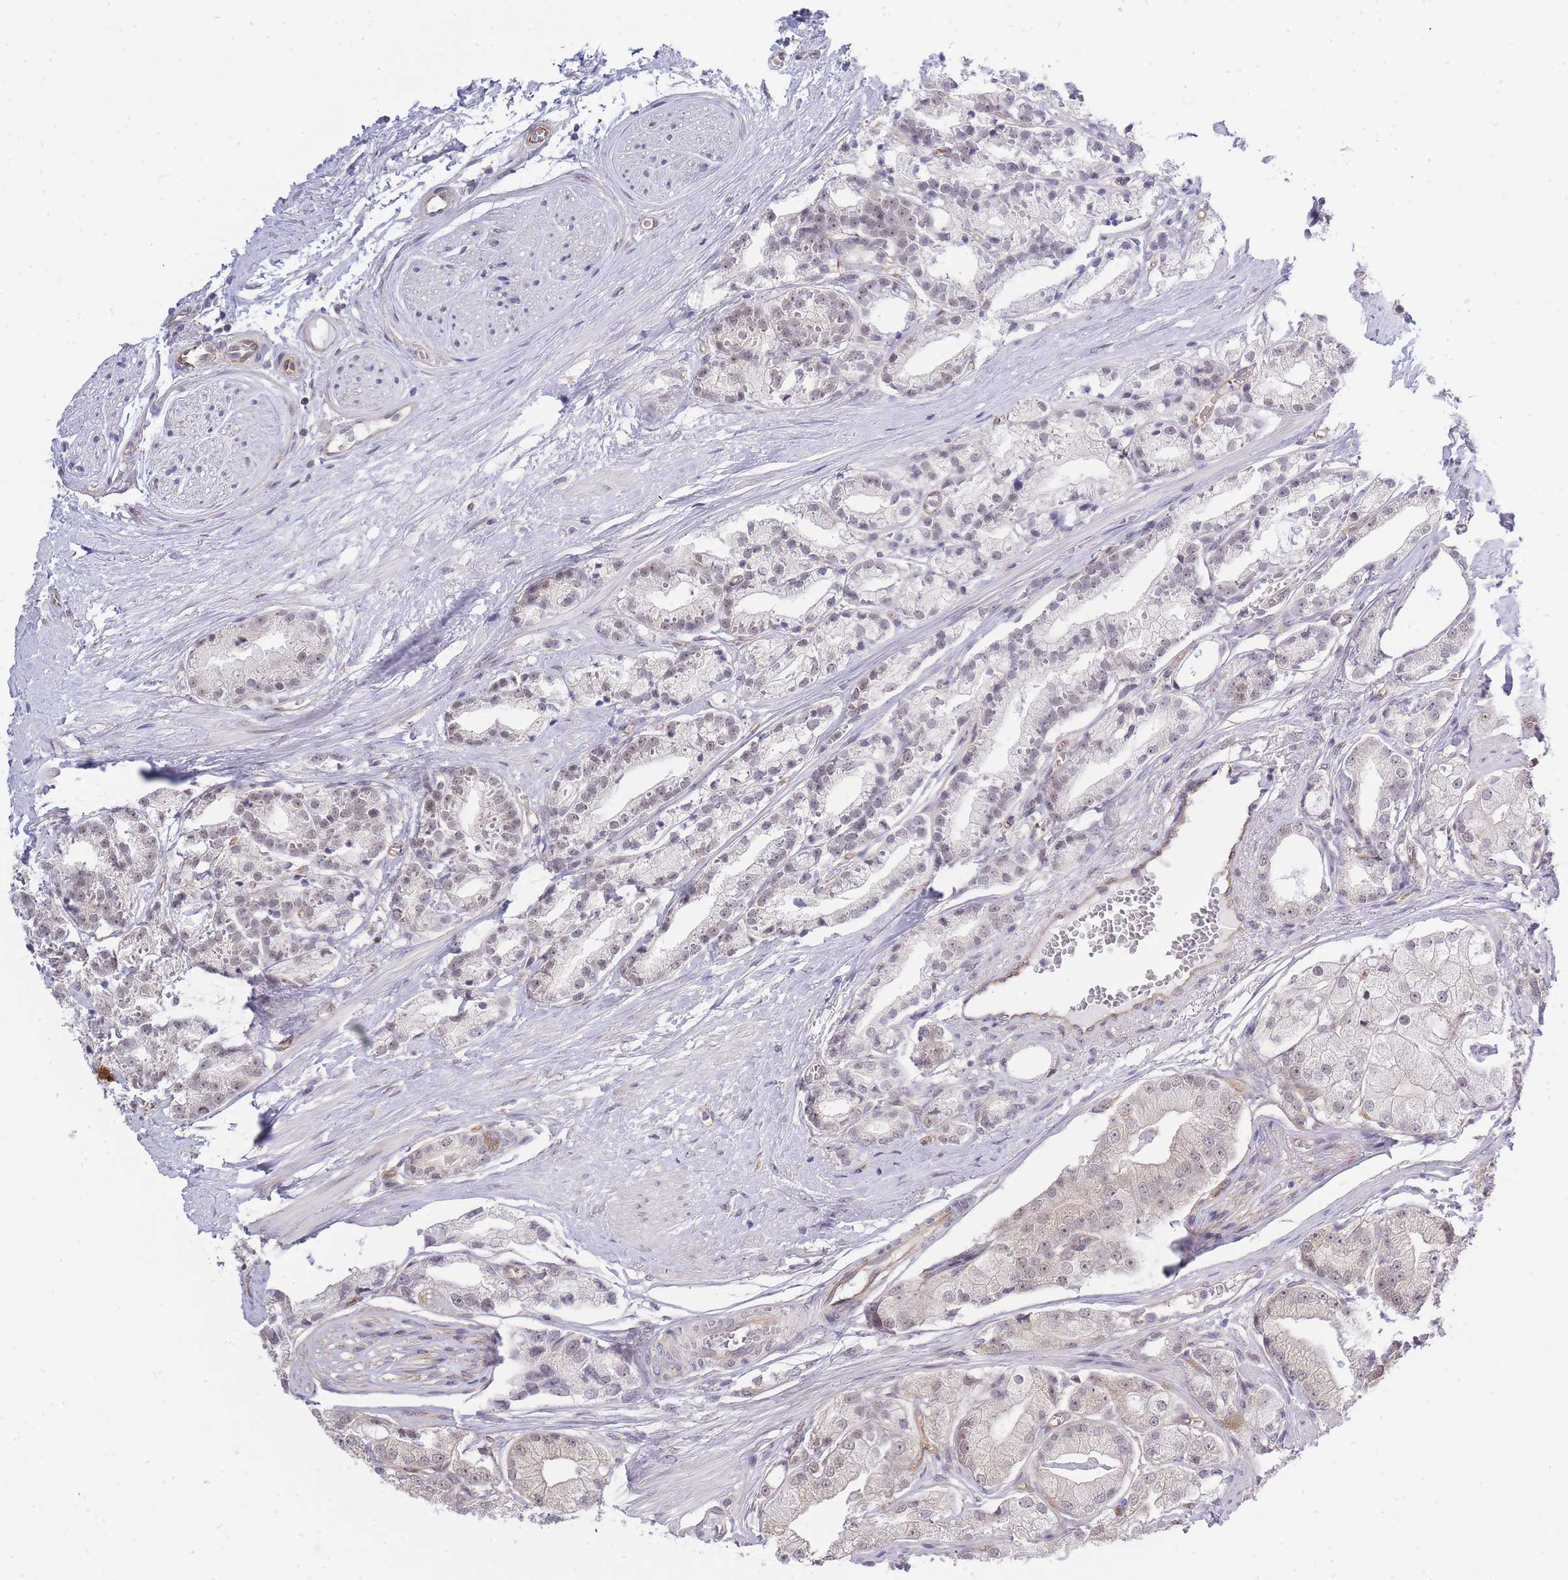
{"staining": {"intensity": "negative", "quantity": "none", "location": "none"}, "tissue": "prostate cancer", "cell_type": "Tumor cells", "image_type": "cancer", "snomed": [{"axis": "morphology", "description": "Adenocarcinoma, High grade"}, {"axis": "topography", "description": "Prostate"}], "caption": "Human prostate cancer stained for a protein using IHC demonstrates no positivity in tumor cells.", "gene": "C19orf25", "patient": {"sex": "male", "age": 71}}